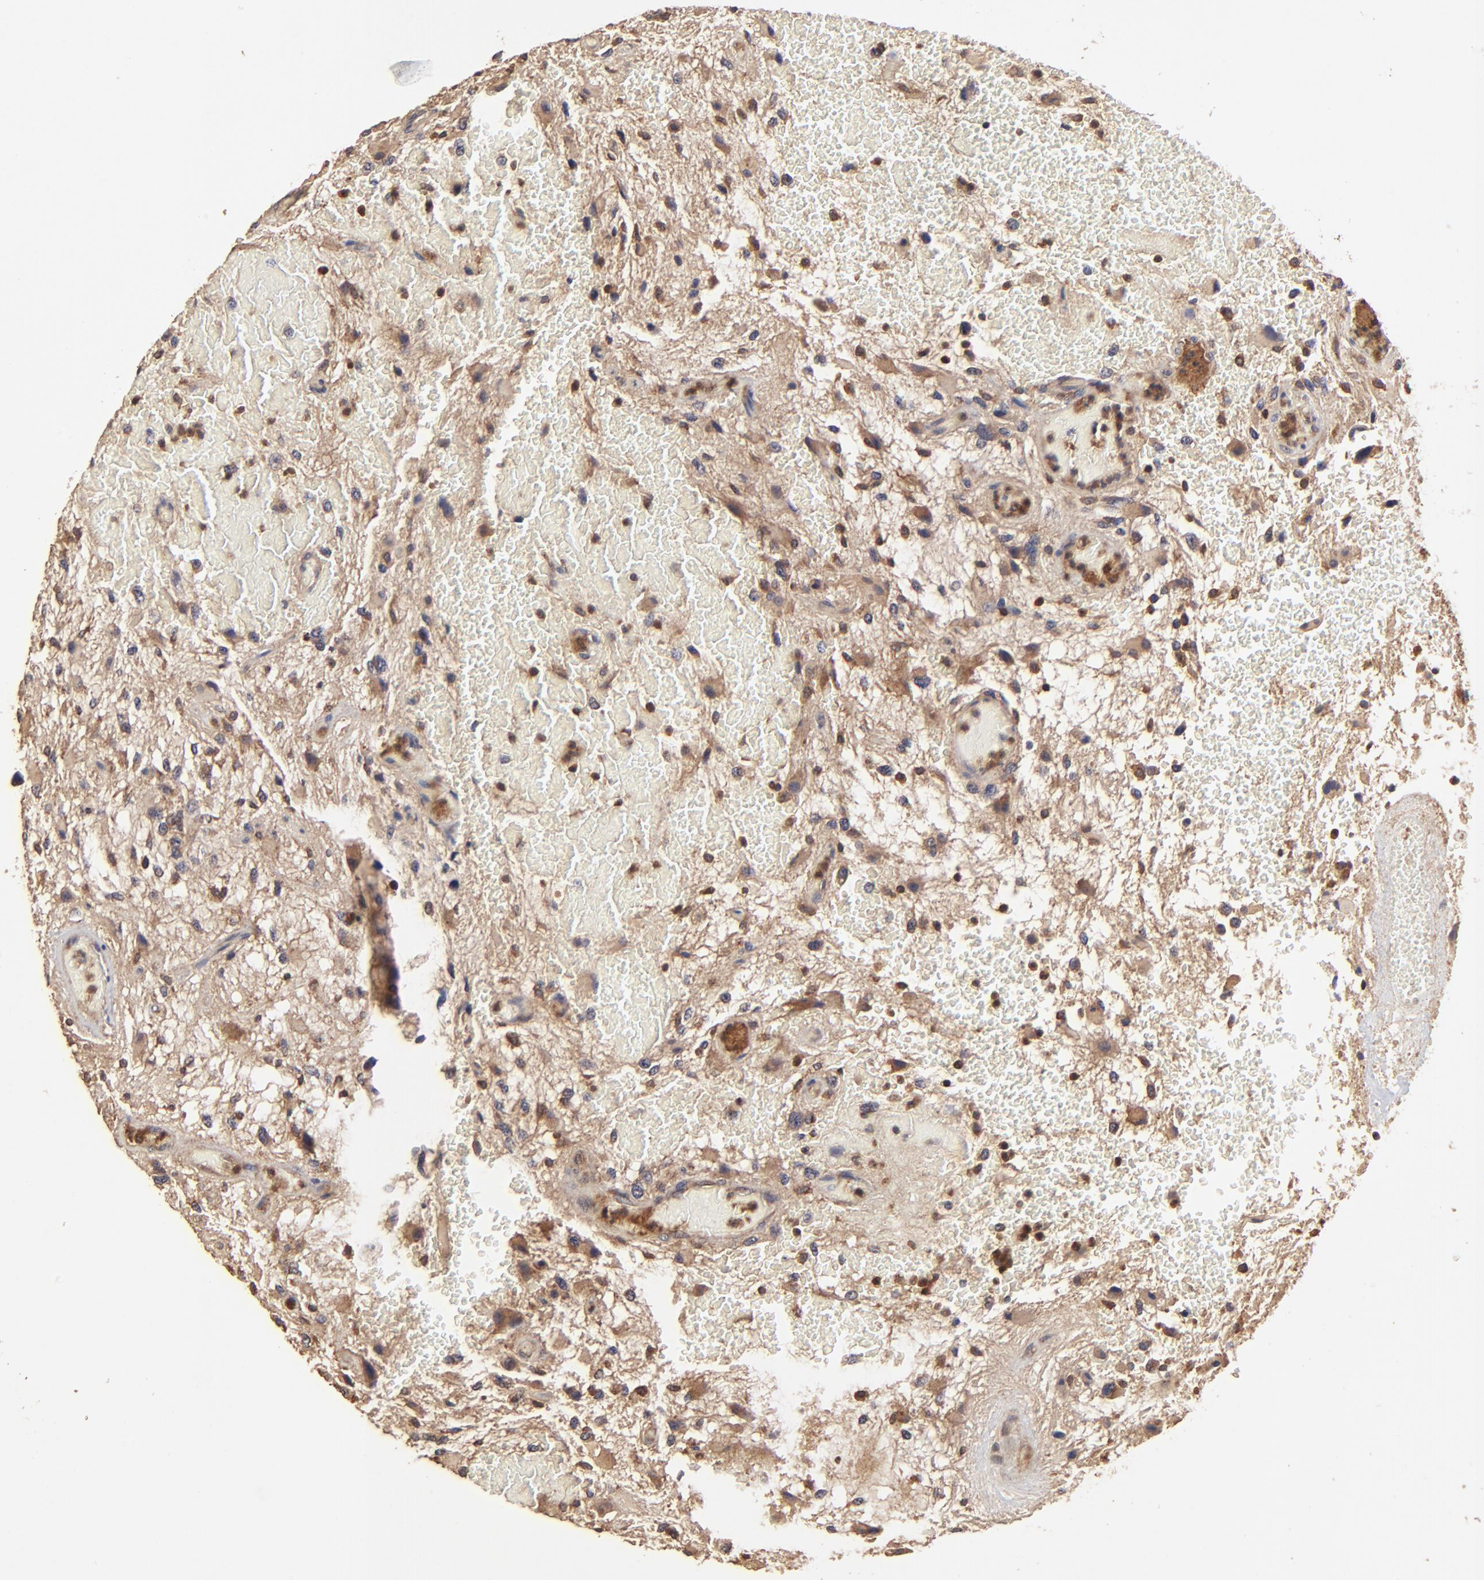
{"staining": {"intensity": "moderate", "quantity": ">75%", "location": "cytoplasmic/membranous"}, "tissue": "glioma", "cell_type": "Tumor cells", "image_type": "cancer", "snomed": [{"axis": "morphology", "description": "Glioma, malignant, High grade"}, {"axis": "topography", "description": "Brain"}], "caption": "This is an image of IHC staining of malignant glioma (high-grade), which shows moderate positivity in the cytoplasmic/membranous of tumor cells.", "gene": "STON2", "patient": {"sex": "female", "age": 60}}